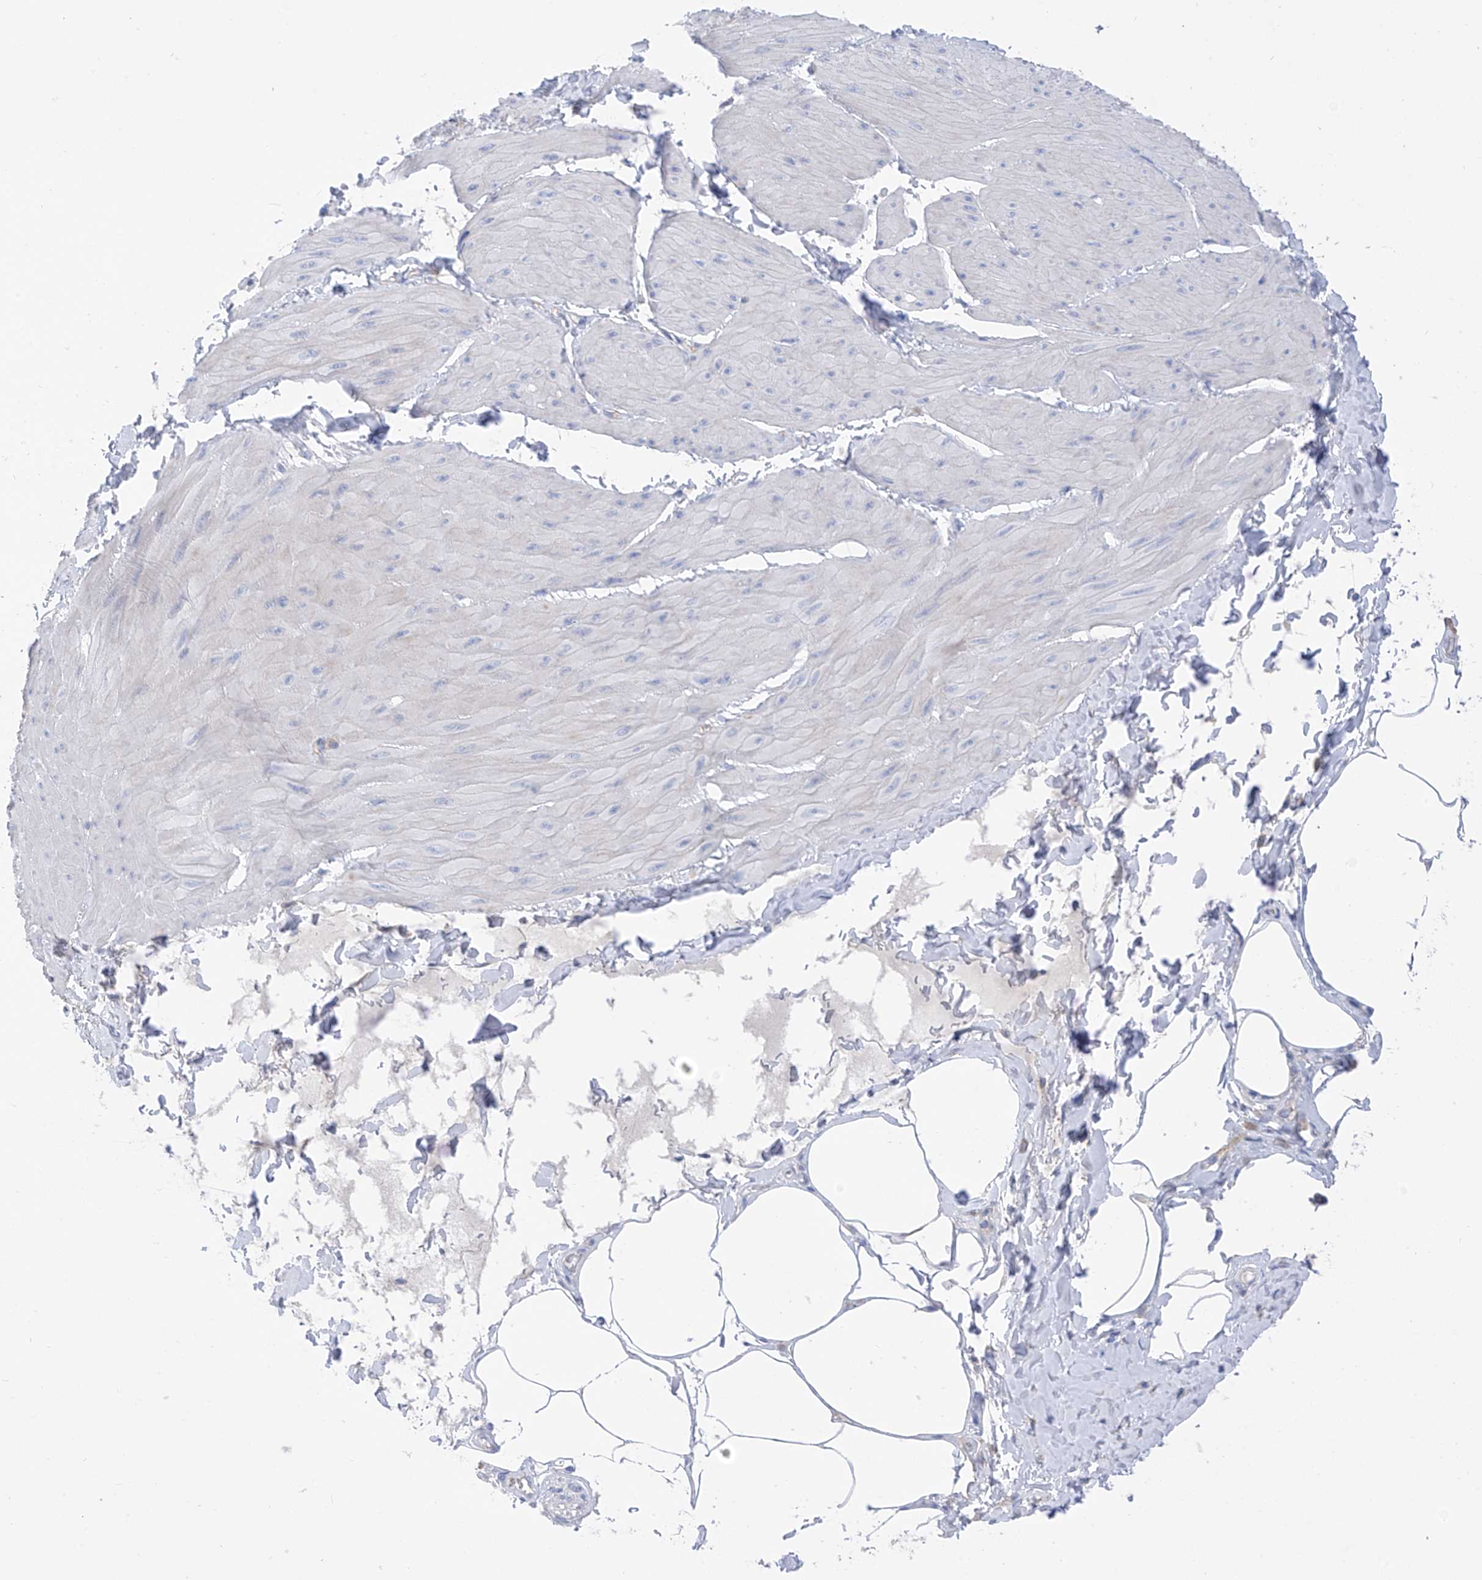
{"staining": {"intensity": "negative", "quantity": "none", "location": "none"}, "tissue": "smooth muscle", "cell_type": "Smooth muscle cells", "image_type": "normal", "snomed": [{"axis": "morphology", "description": "Urothelial carcinoma, High grade"}, {"axis": "topography", "description": "Urinary bladder"}], "caption": "A micrograph of smooth muscle stained for a protein displays no brown staining in smooth muscle cells. (Immunohistochemistry, brightfield microscopy, high magnification).", "gene": "ITGA9", "patient": {"sex": "male", "age": 46}}